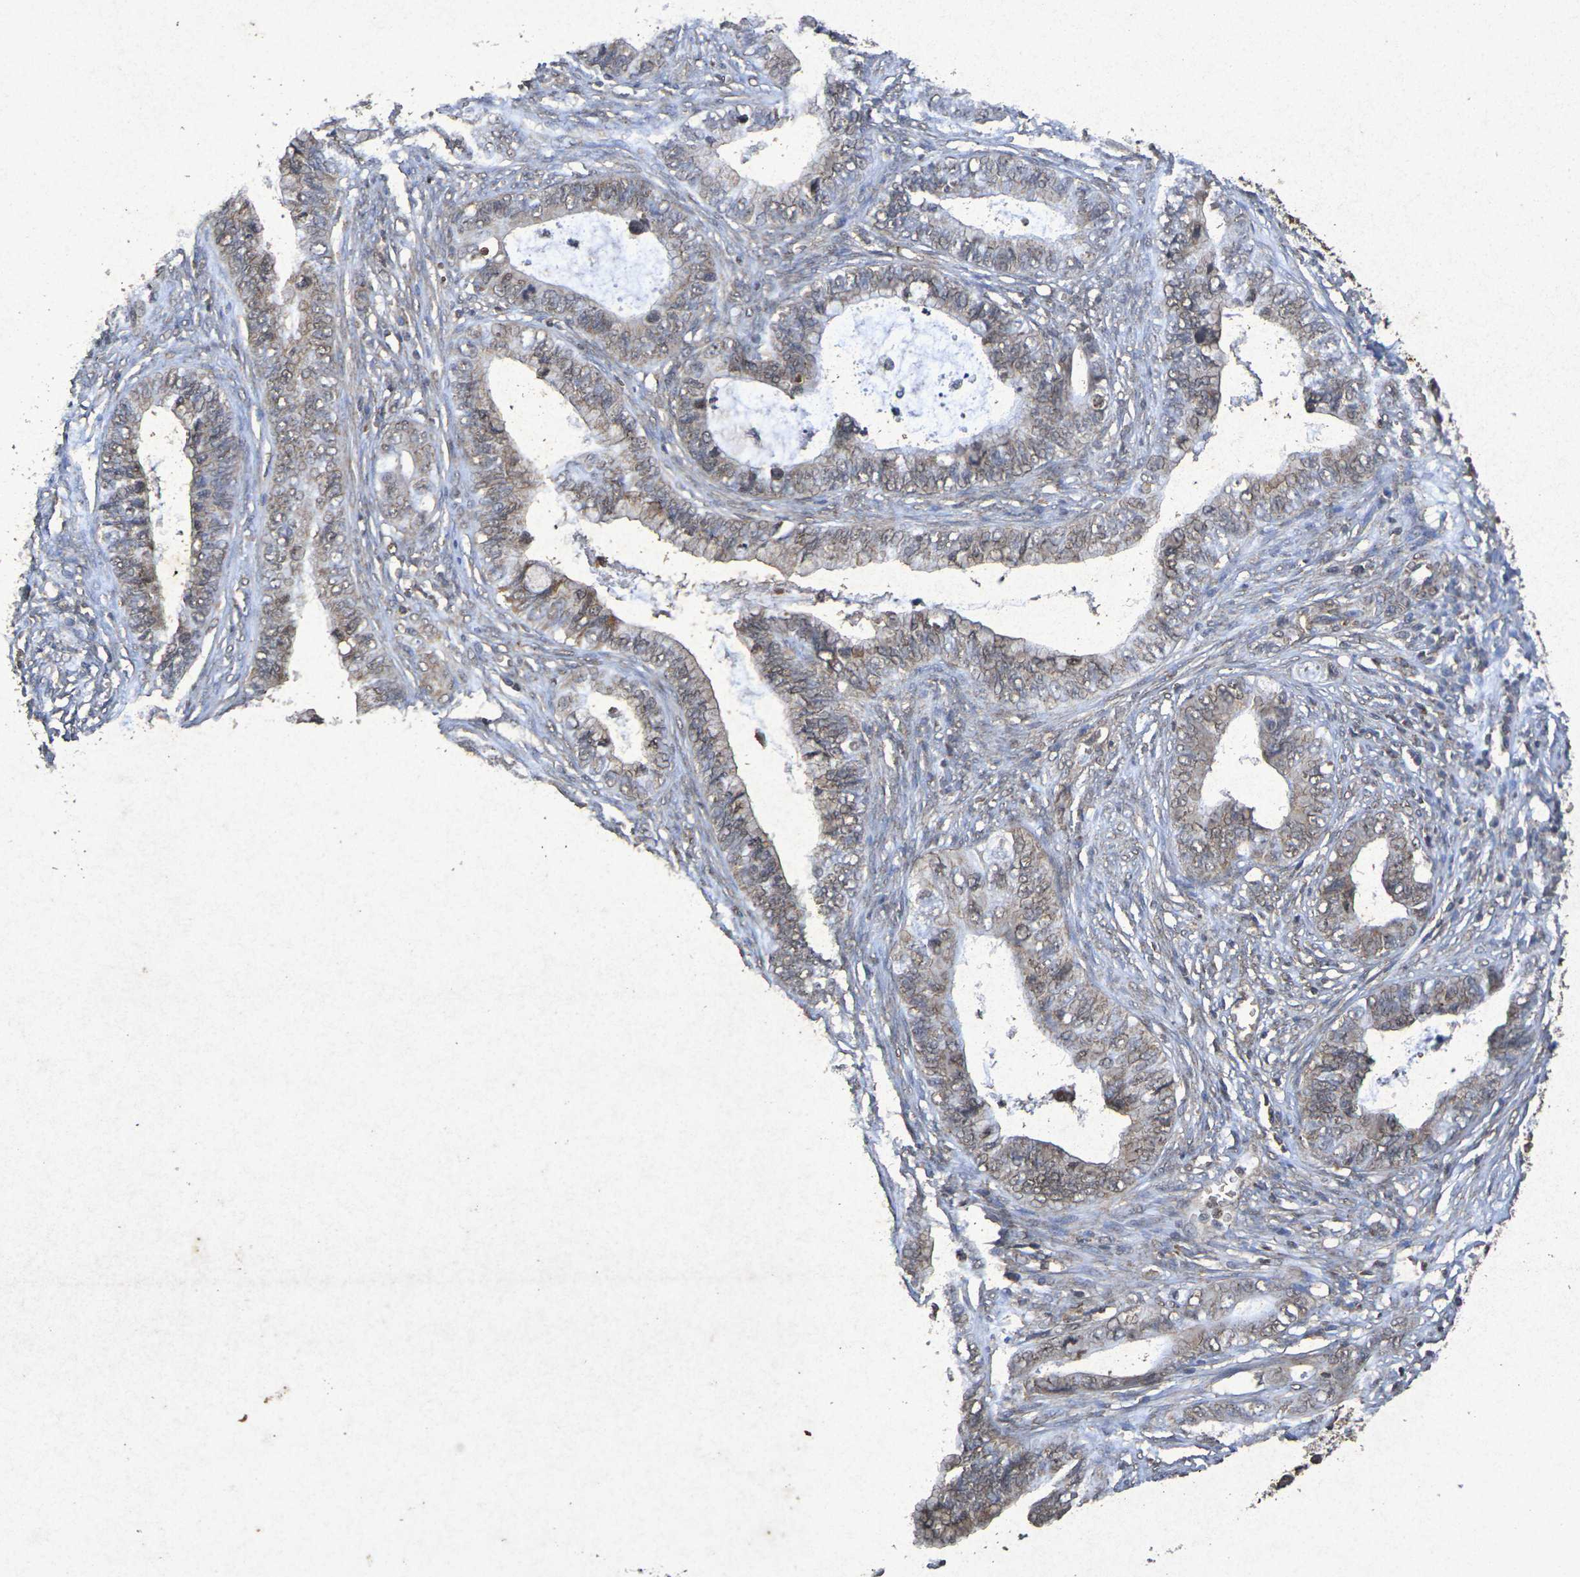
{"staining": {"intensity": "weak", "quantity": ">75%", "location": "cytoplasmic/membranous,nuclear"}, "tissue": "cervical cancer", "cell_type": "Tumor cells", "image_type": "cancer", "snomed": [{"axis": "morphology", "description": "Adenocarcinoma, NOS"}, {"axis": "topography", "description": "Cervix"}], "caption": "Human cervical cancer stained for a protein (brown) displays weak cytoplasmic/membranous and nuclear positive staining in approximately >75% of tumor cells.", "gene": "GUCY1A2", "patient": {"sex": "female", "age": 44}}